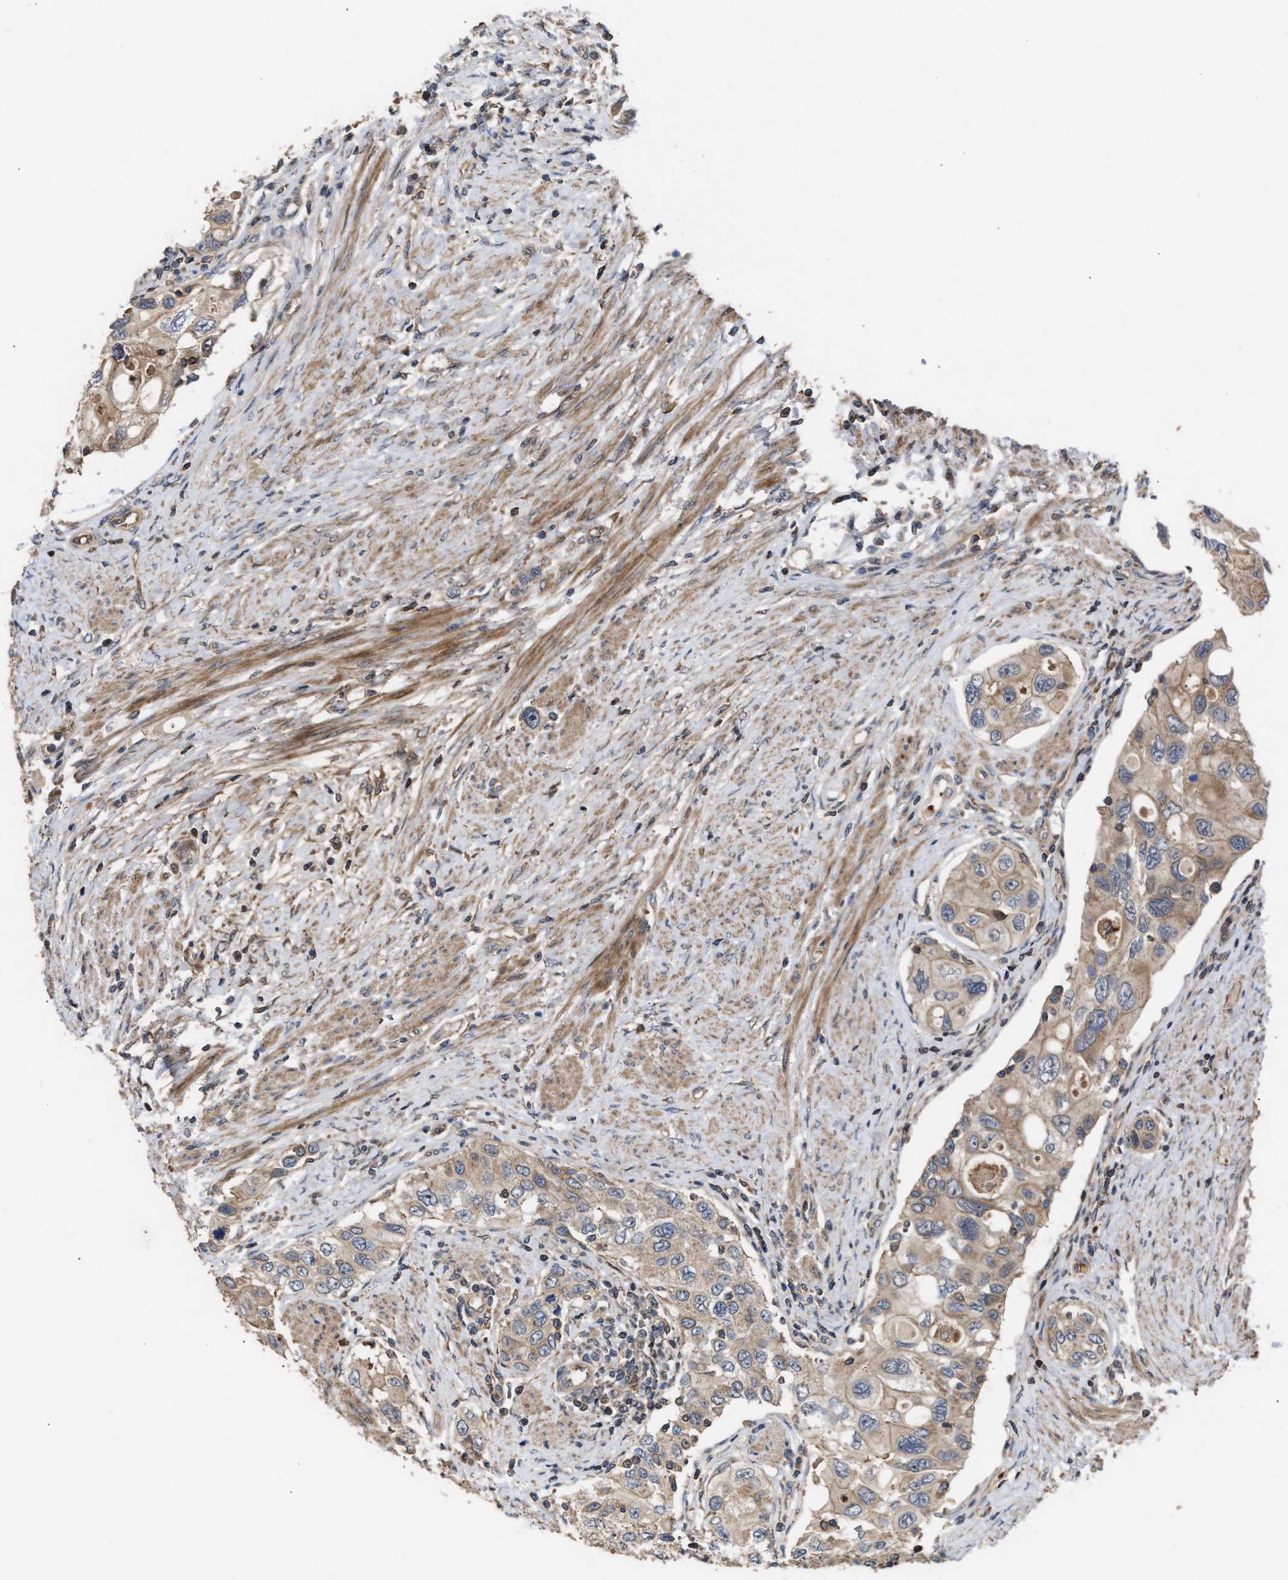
{"staining": {"intensity": "weak", "quantity": ">75%", "location": "cytoplasmic/membranous"}, "tissue": "urothelial cancer", "cell_type": "Tumor cells", "image_type": "cancer", "snomed": [{"axis": "morphology", "description": "Urothelial carcinoma, High grade"}, {"axis": "topography", "description": "Urinary bladder"}], "caption": "A low amount of weak cytoplasmic/membranous expression is identified in about >75% of tumor cells in urothelial cancer tissue. (DAB IHC, brown staining for protein, blue staining for nuclei).", "gene": "STAU1", "patient": {"sex": "female", "age": 56}}